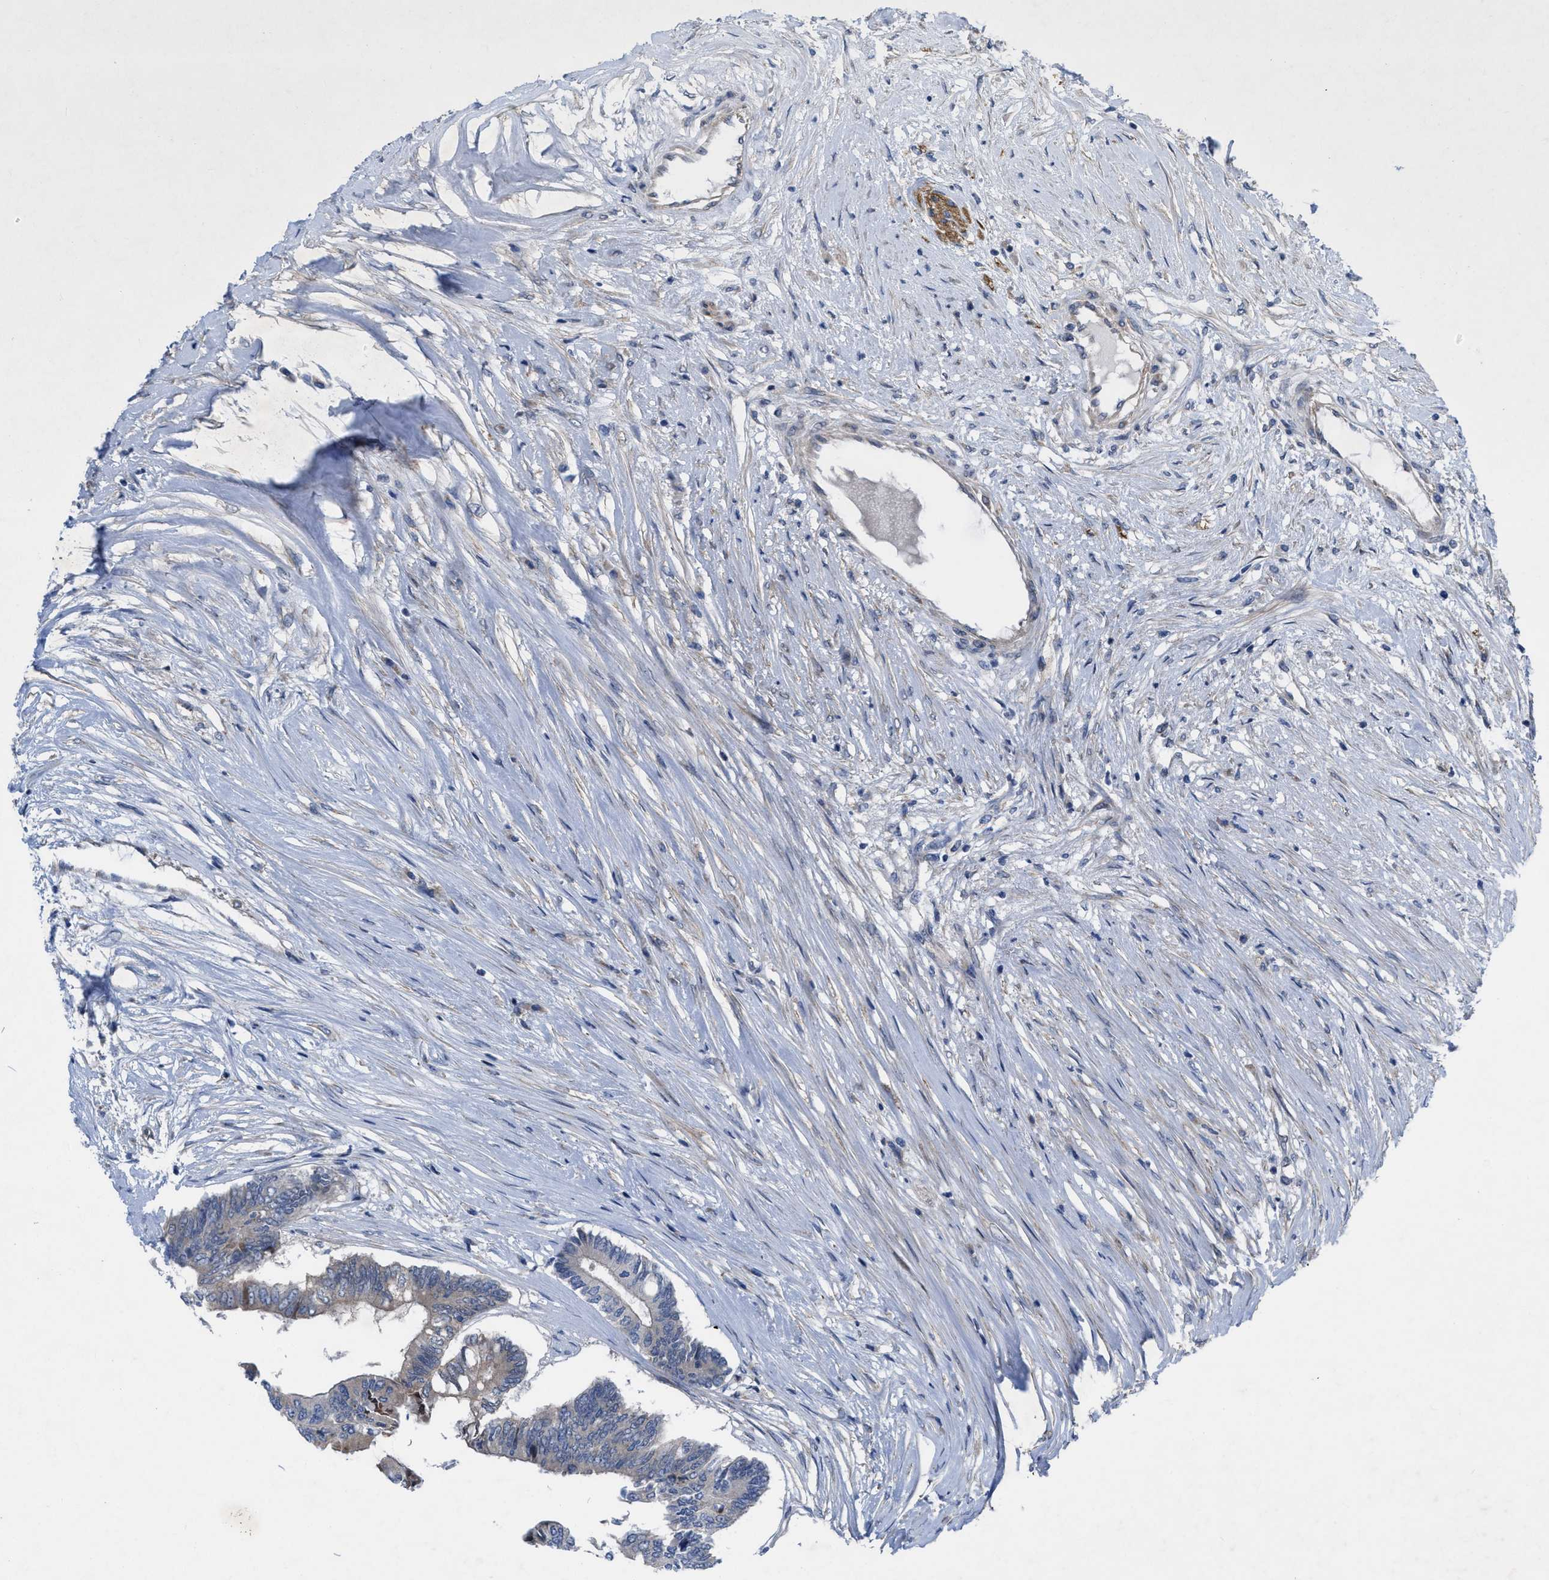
{"staining": {"intensity": "weak", "quantity": "25%-75%", "location": "cytoplasmic/membranous"}, "tissue": "colorectal cancer", "cell_type": "Tumor cells", "image_type": "cancer", "snomed": [{"axis": "morphology", "description": "Adenocarcinoma, NOS"}, {"axis": "topography", "description": "Rectum"}], "caption": "Tumor cells show low levels of weak cytoplasmic/membranous positivity in approximately 25%-75% of cells in colorectal adenocarcinoma. The staining was performed using DAB (3,3'-diaminobenzidine) to visualize the protein expression in brown, while the nuclei were stained in blue with hematoxylin (Magnification: 20x).", "gene": "NDEL1", "patient": {"sex": "male", "age": 63}}